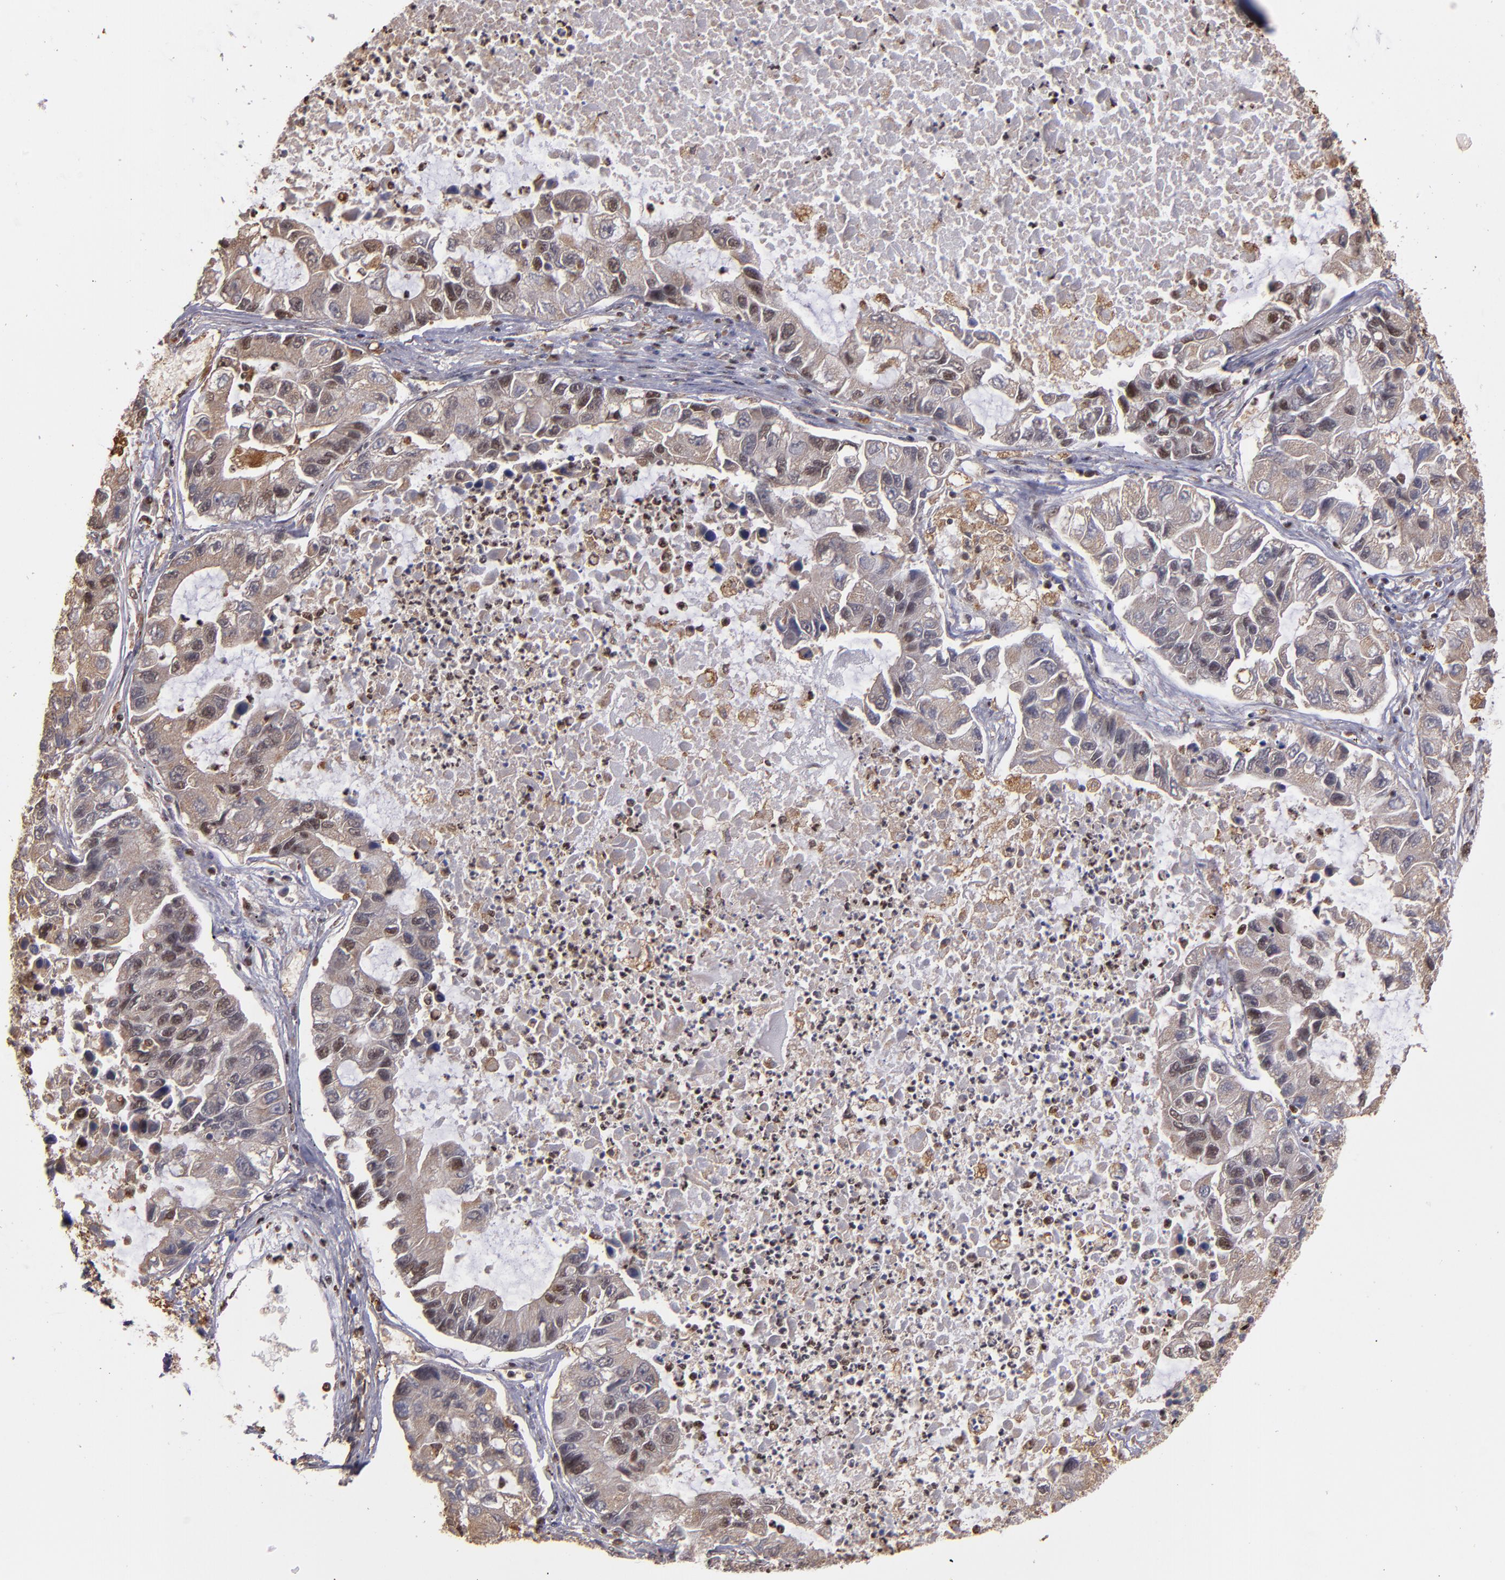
{"staining": {"intensity": "weak", "quantity": ">75%", "location": "cytoplasmic/membranous,nuclear"}, "tissue": "lung cancer", "cell_type": "Tumor cells", "image_type": "cancer", "snomed": [{"axis": "morphology", "description": "Adenocarcinoma, NOS"}, {"axis": "topography", "description": "Lung"}], "caption": "Weak cytoplasmic/membranous and nuclear positivity is identified in approximately >75% of tumor cells in lung cancer. (brown staining indicates protein expression, while blue staining denotes nuclei).", "gene": "SP1", "patient": {"sex": "female", "age": 51}}